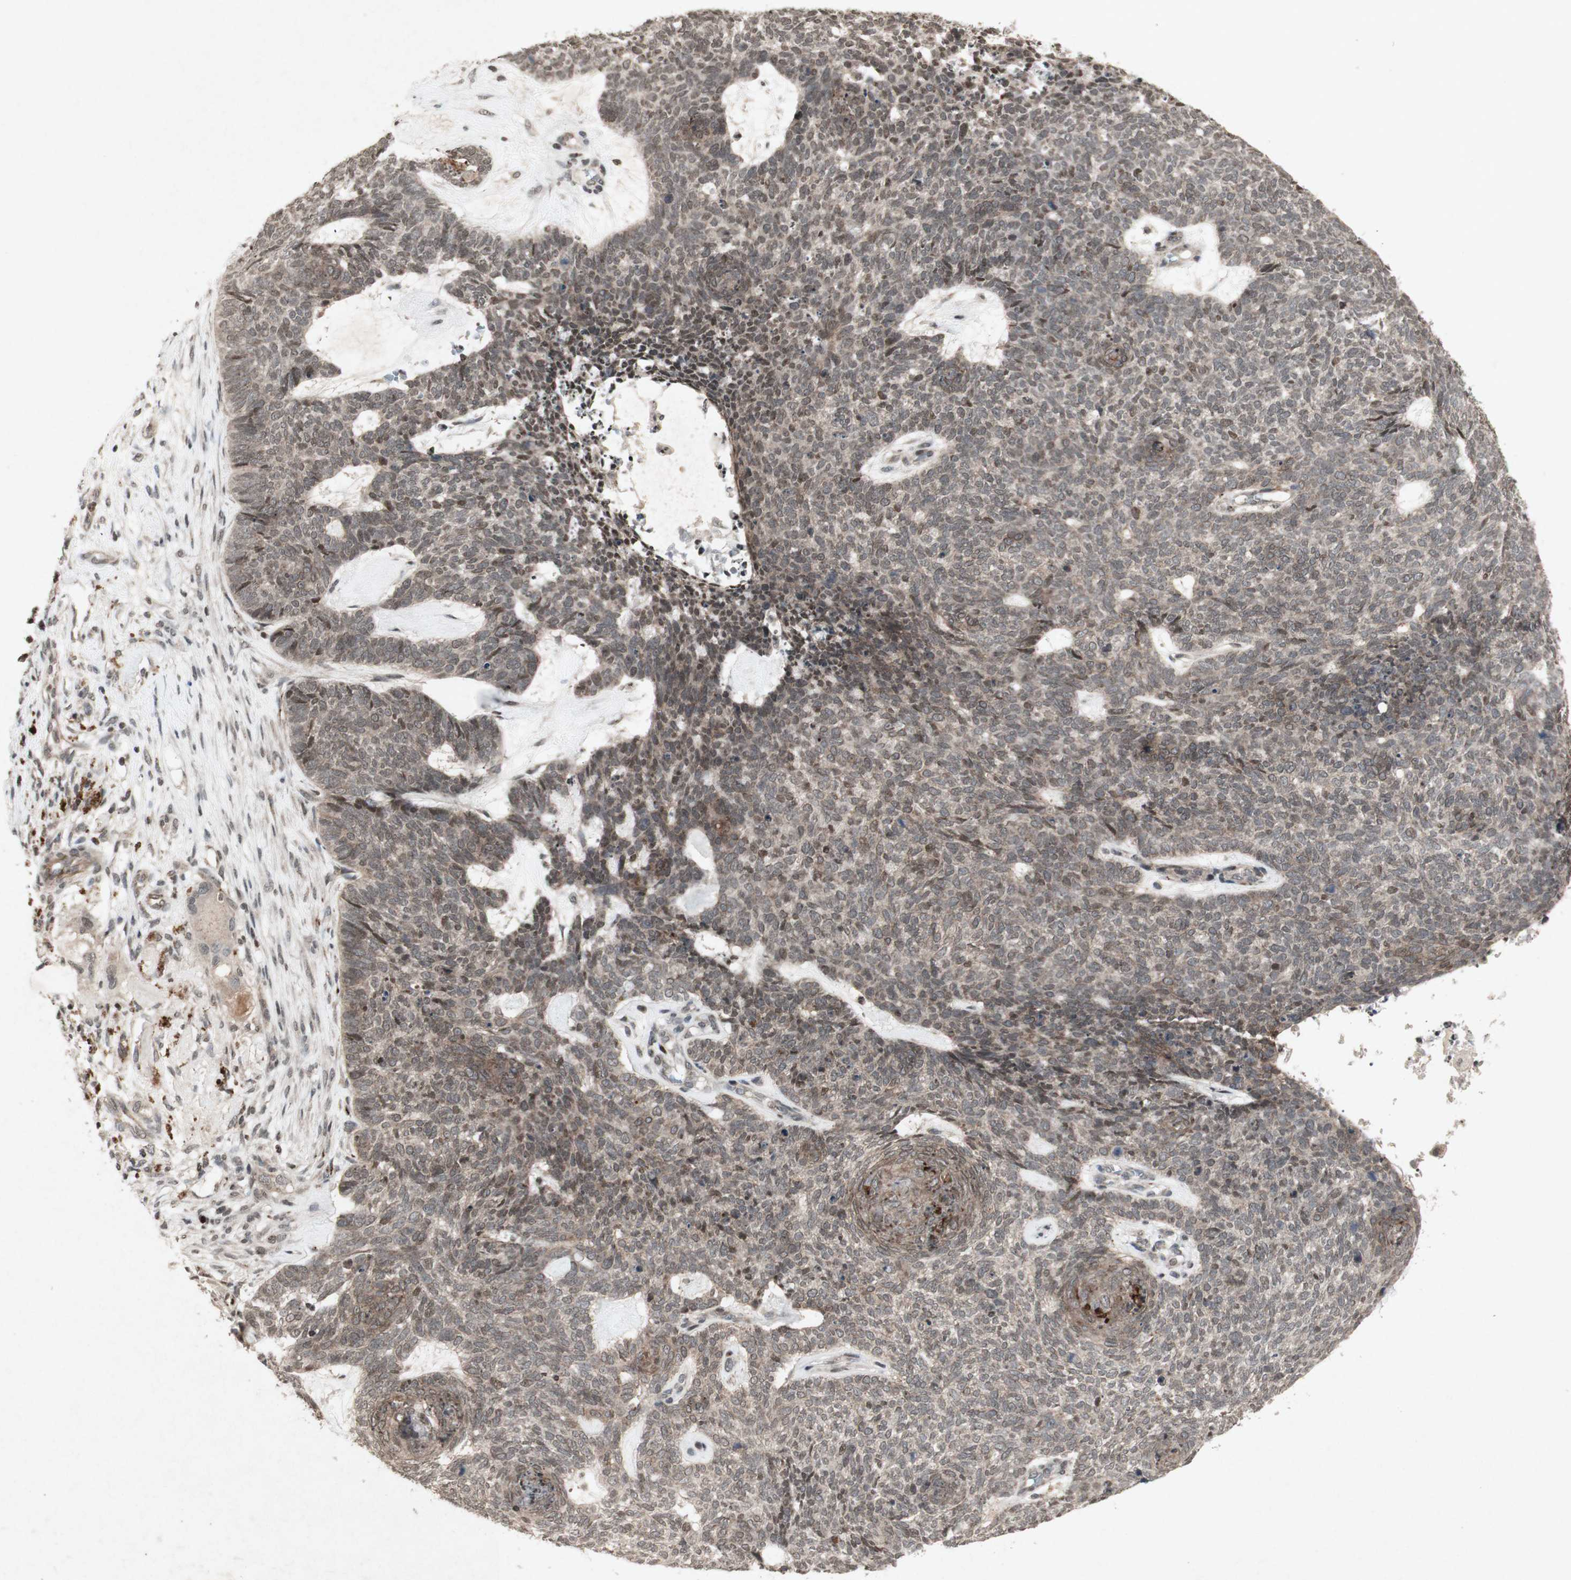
{"staining": {"intensity": "weak", "quantity": ">75%", "location": "cytoplasmic/membranous,nuclear"}, "tissue": "skin cancer", "cell_type": "Tumor cells", "image_type": "cancer", "snomed": [{"axis": "morphology", "description": "Basal cell carcinoma"}, {"axis": "topography", "description": "Skin"}], "caption": "Tumor cells show low levels of weak cytoplasmic/membranous and nuclear positivity in approximately >75% of cells in human skin cancer (basal cell carcinoma).", "gene": "PLXNA1", "patient": {"sex": "female", "age": 84}}